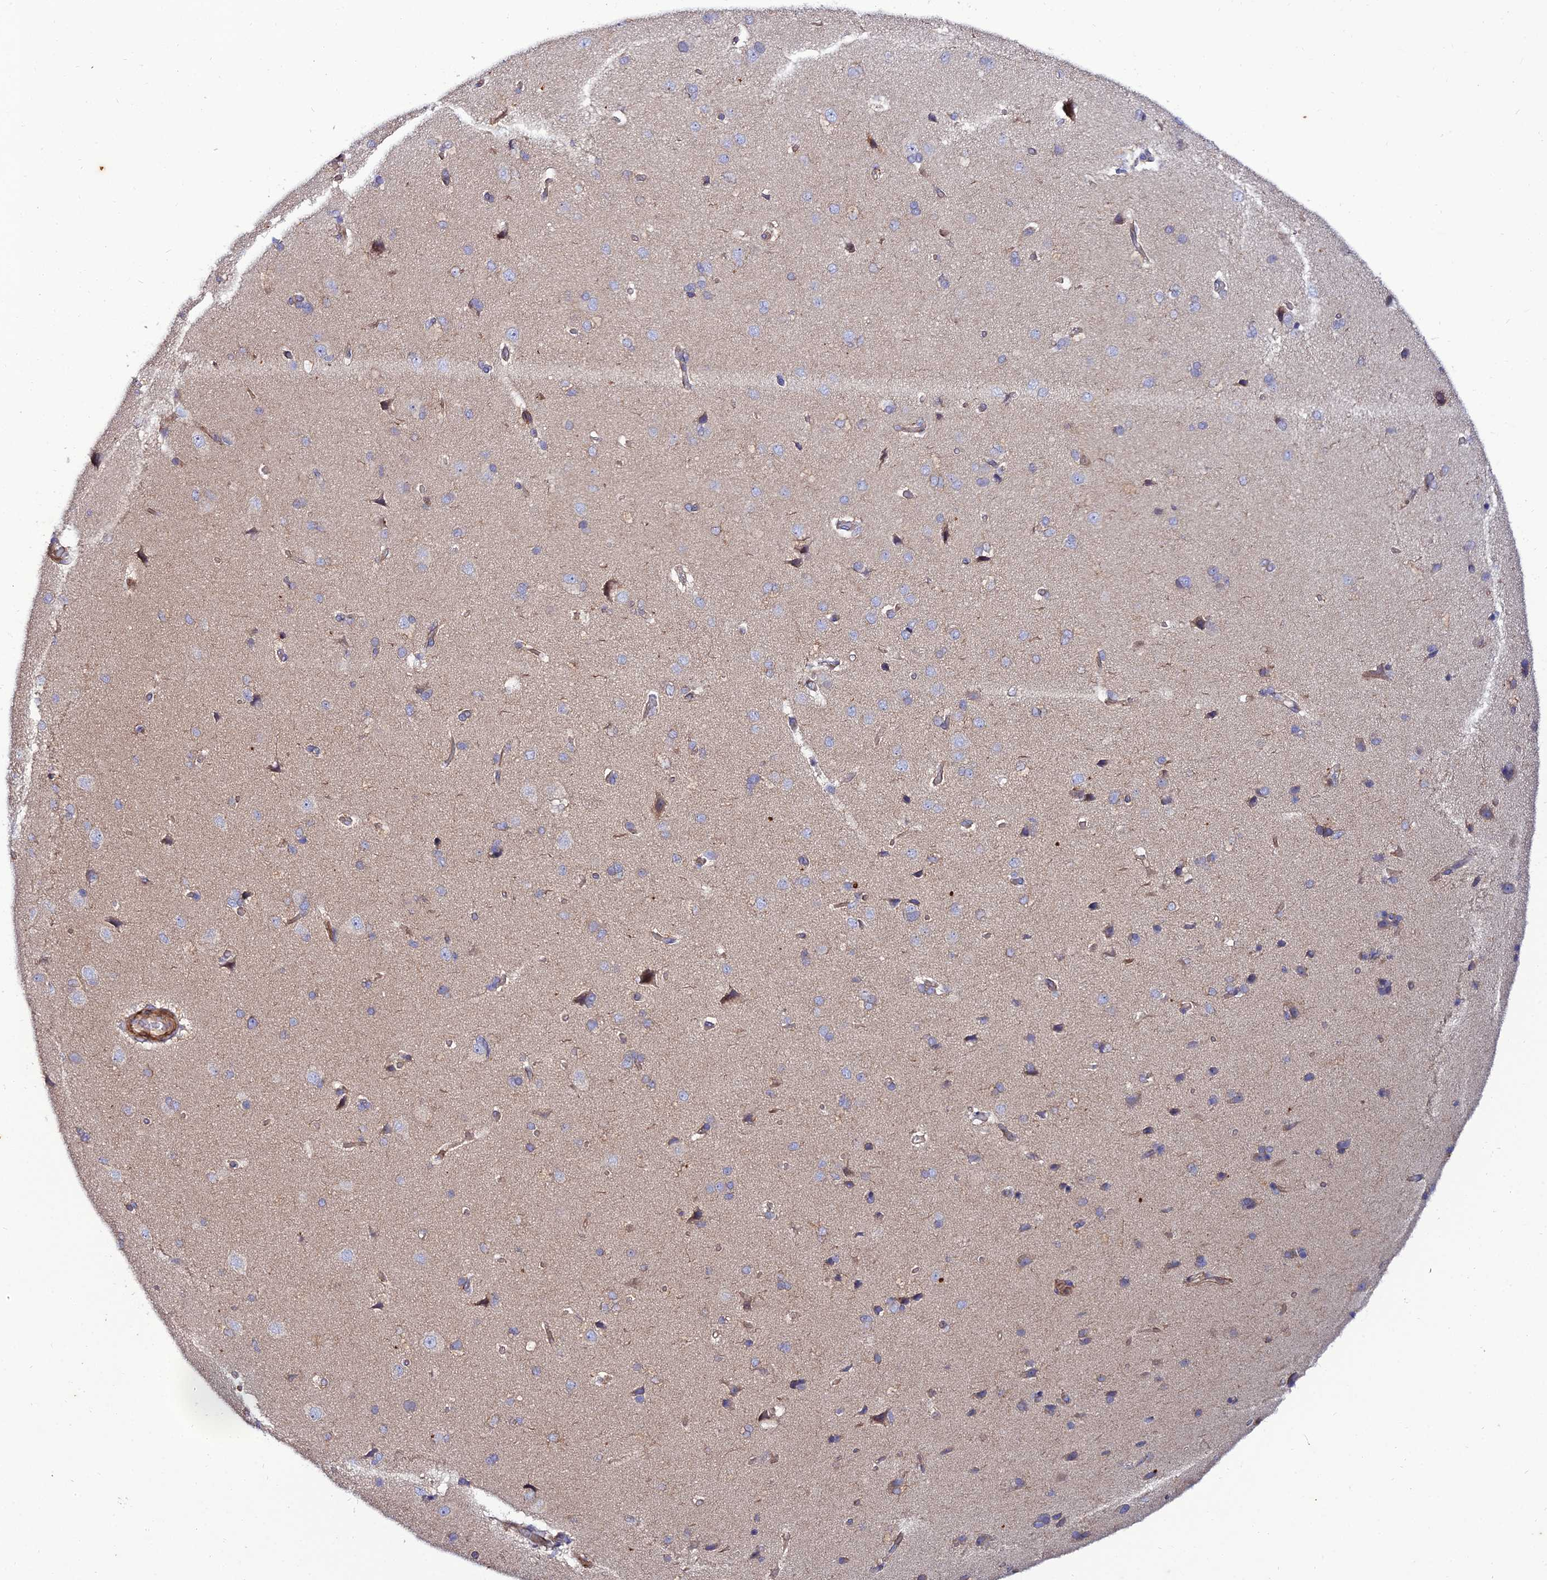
{"staining": {"intensity": "moderate", "quantity": "25%-75%", "location": "cytoplasmic/membranous"}, "tissue": "cerebral cortex", "cell_type": "Endothelial cells", "image_type": "normal", "snomed": [{"axis": "morphology", "description": "Normal tissue, NOS"}, {"axis": "topography", "description": "Cerebral cortex"}], "caption": "Protein analysis of unremarkable cerebral cortex exhibits moderate cytoplasmic/membranous staining in approximately 25%-75% of endothelial cells.", "gene": "ARL6IP1", "patient": {"sex": "male", "age": 62}}